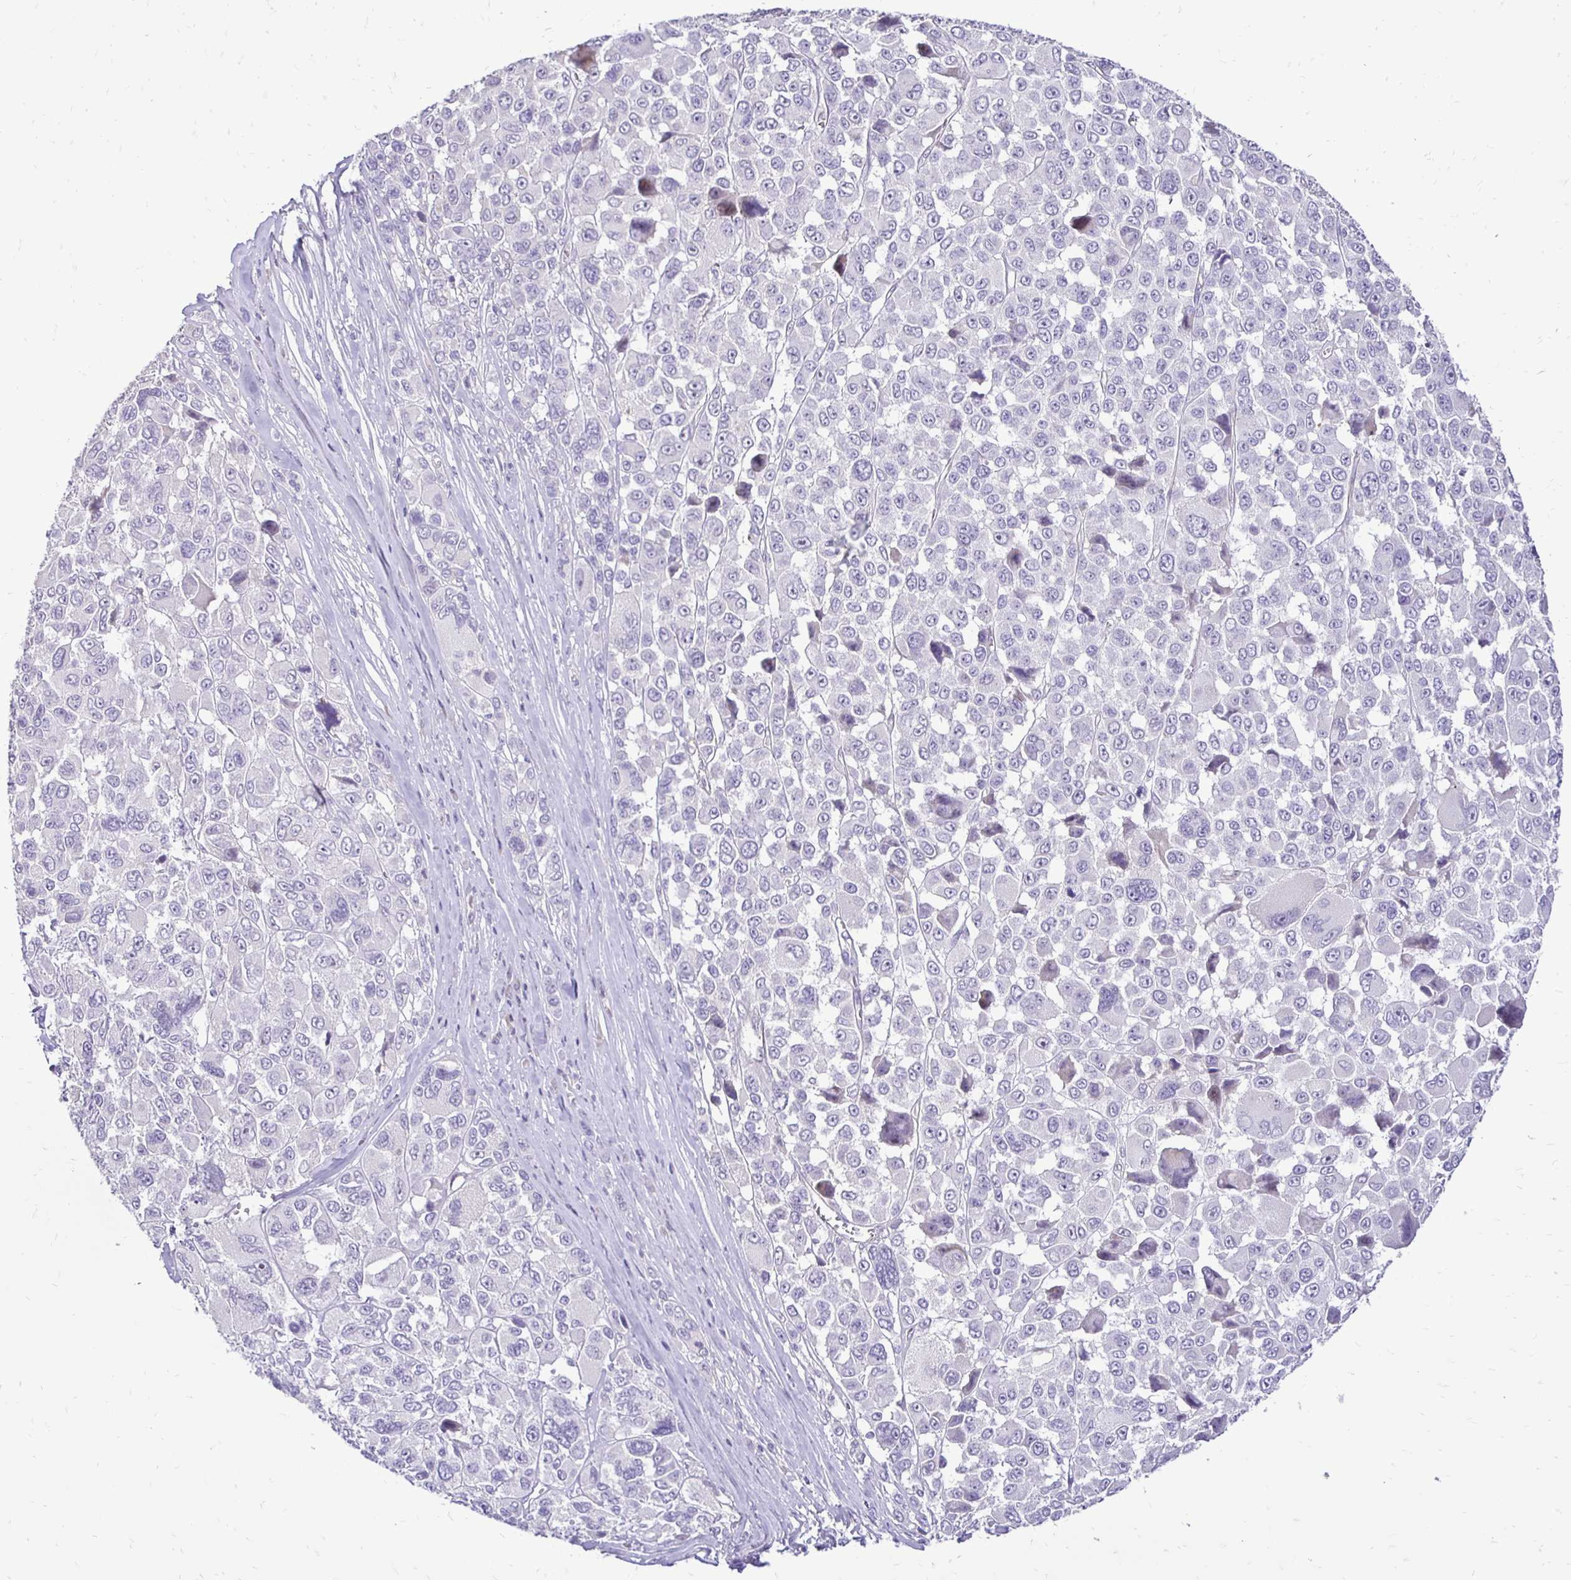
{"staining": {"intensity": "negative", "quantity": "none", "location": "none"}, "tissue": "melanoma", "cell_type": "Tumor cells", "image_type": "cancer", "snomed": [{"axis": "morphology", "description": "Malignant melanoma, NOS"}, {"axis": "topography", "description": "Skin"}], "caption": "High magnification brightfield microscopy of malignant melanoma stained with DAB (3,3'-diaminobenzidine) (brown) and counterstained with hematoxylin (blue): tumor cells show no significant expression.", "gene": "GAS2", "patient": {"sex": "female", "age": 66}}